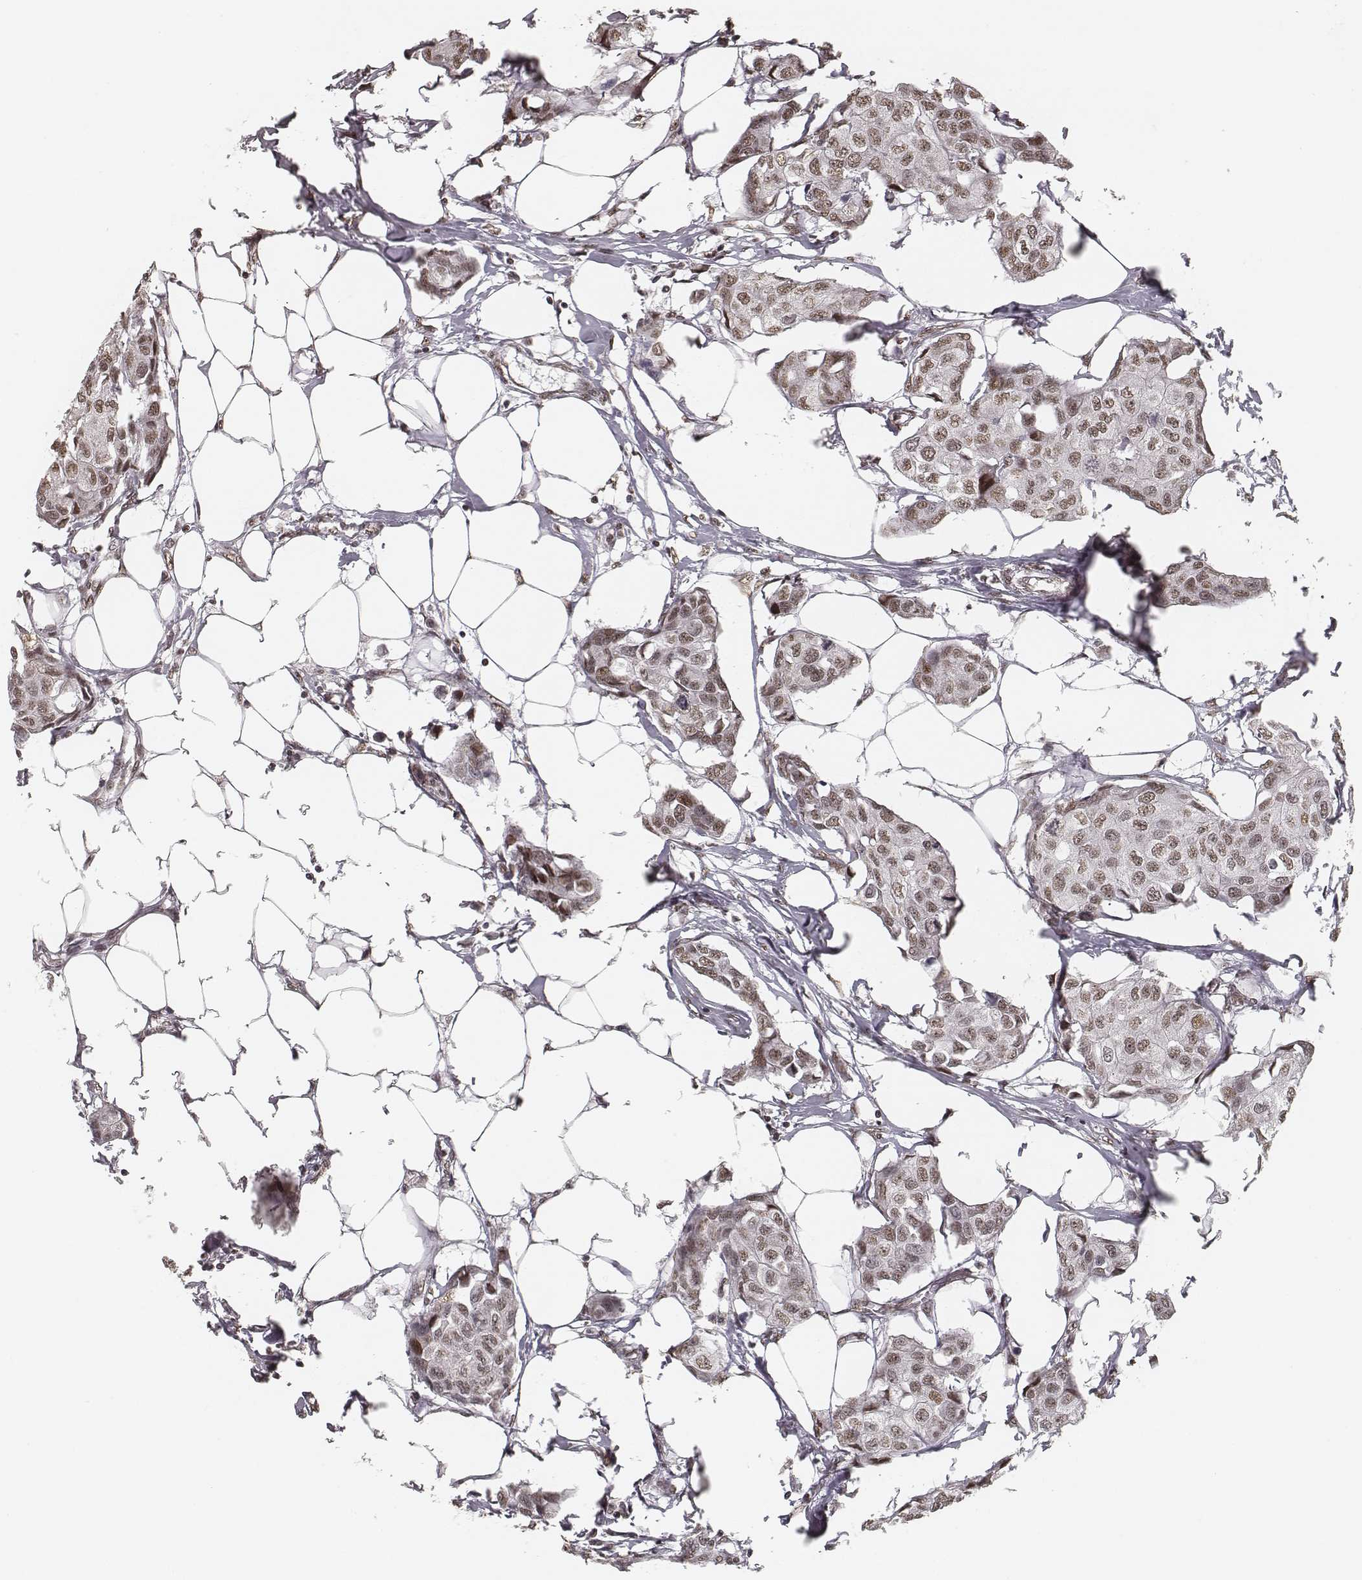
{"staining": {"intensity": "weak", "quantity": ">75%", "location": "nuclear"}, "tissue": "breast cancer", "cell_type": "Tumor cells", "image_type": "cancer", "snomed": [{"axis": "morphology", "description": "Duct carcinoma"}, {"axis": "topography", "description": "Breast"}], "caption": "Protein expression by immunohistochemistry displays weak nuclear positivity in approximately >75% of tumor cells in invasive ductal carcinoma (breast).", "gene": "HMGA2", "patient": {"sex": "female", "age": 80}}